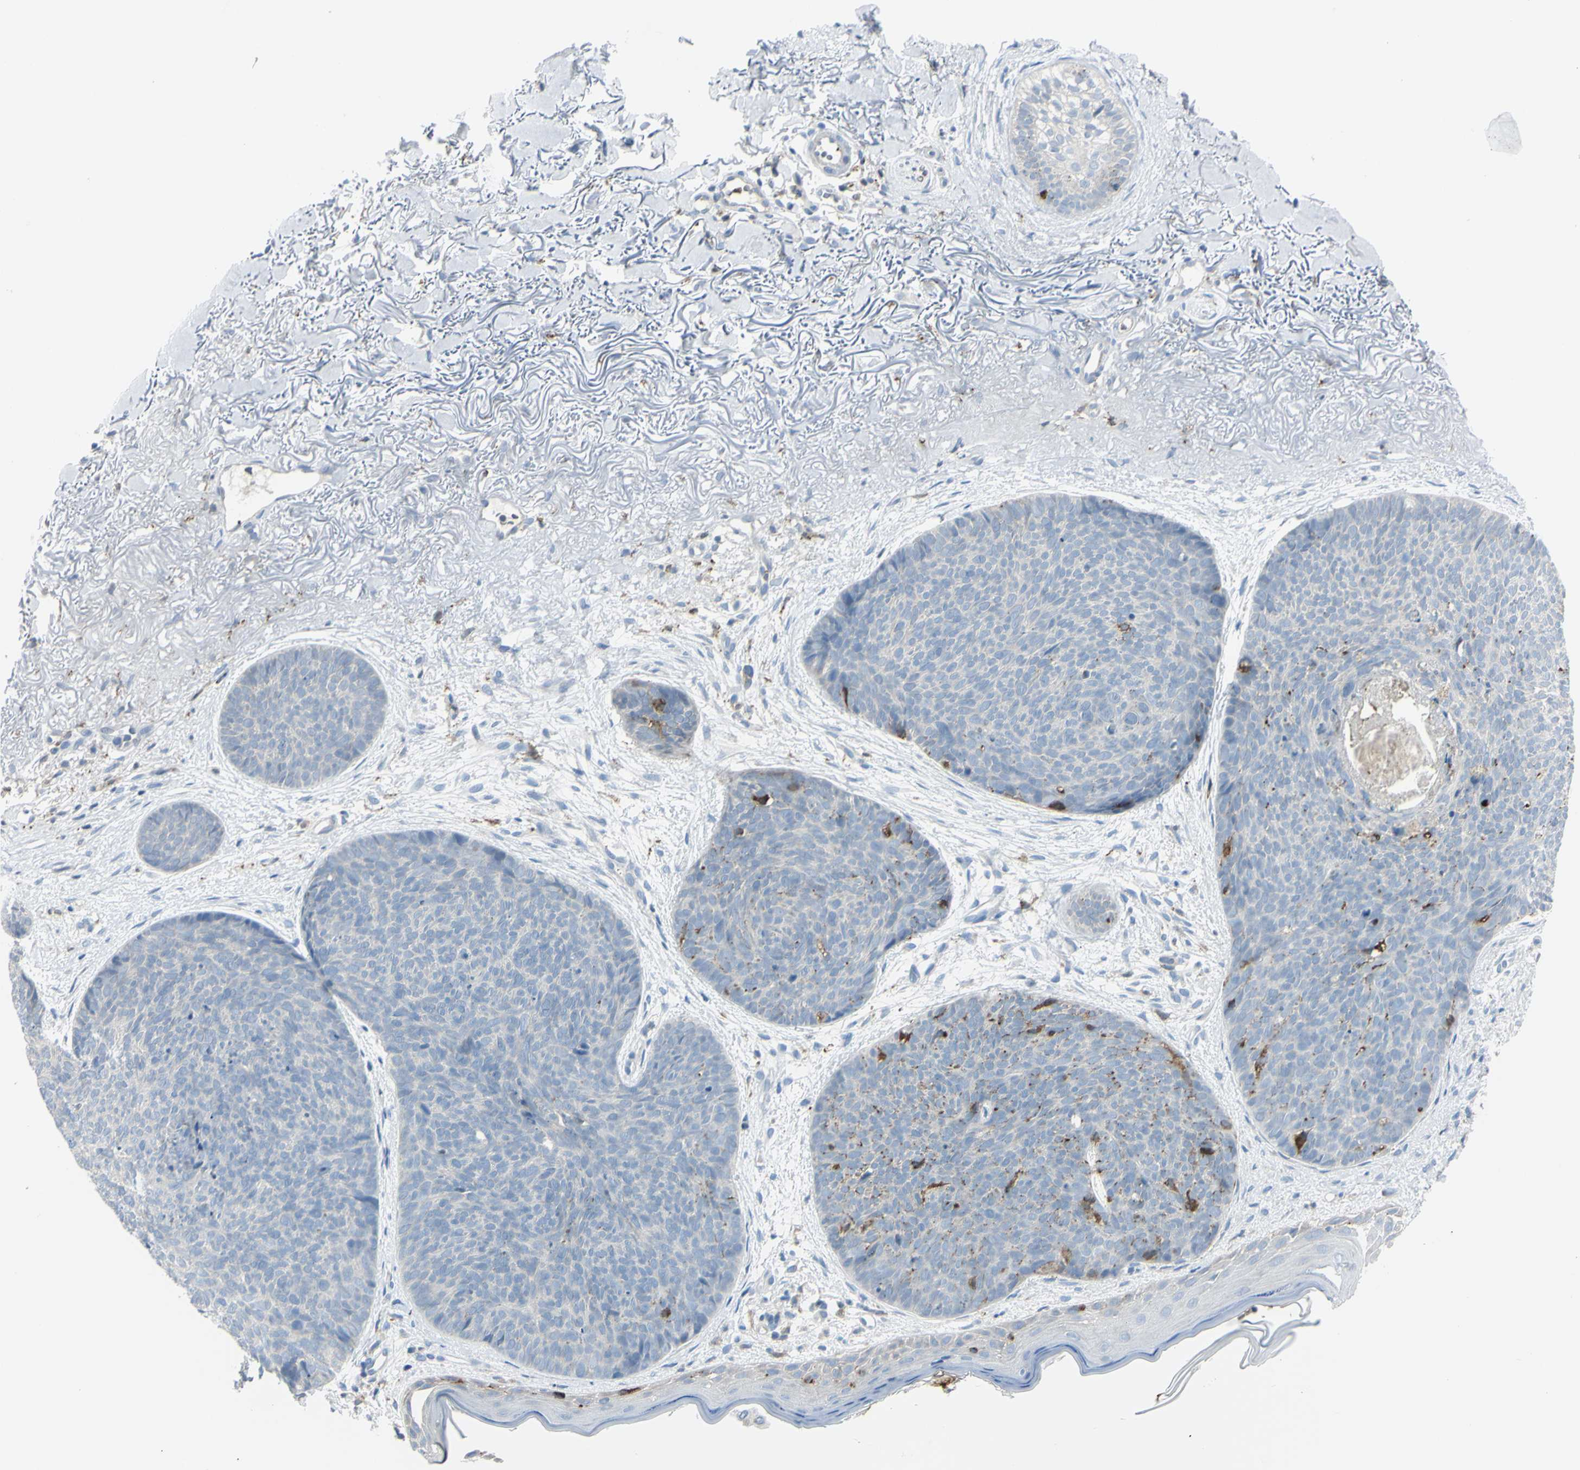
{"staining": {"intensity": "negative", "quantity": "none", "location": "none"}, "tissue": "skin cancer", "cell_type": "Tumor cells", "image_type": "cancer", "snomed": [{"axis": "morphology", "description": "Normal tissue, NOS"}, {"axis": "morphology", "description": "Basal cell carcinoma"}, {"axis": "topography", "description": "Skin"}], "caption": "High magnification brightfield microscopy of skin cancer stained with DAB (brown) and counterstained with hematoxylin (blue): tumor cells show no significant staining.", "gene": "CYRIB", "patient": {"sex": "female", "age": 70}}